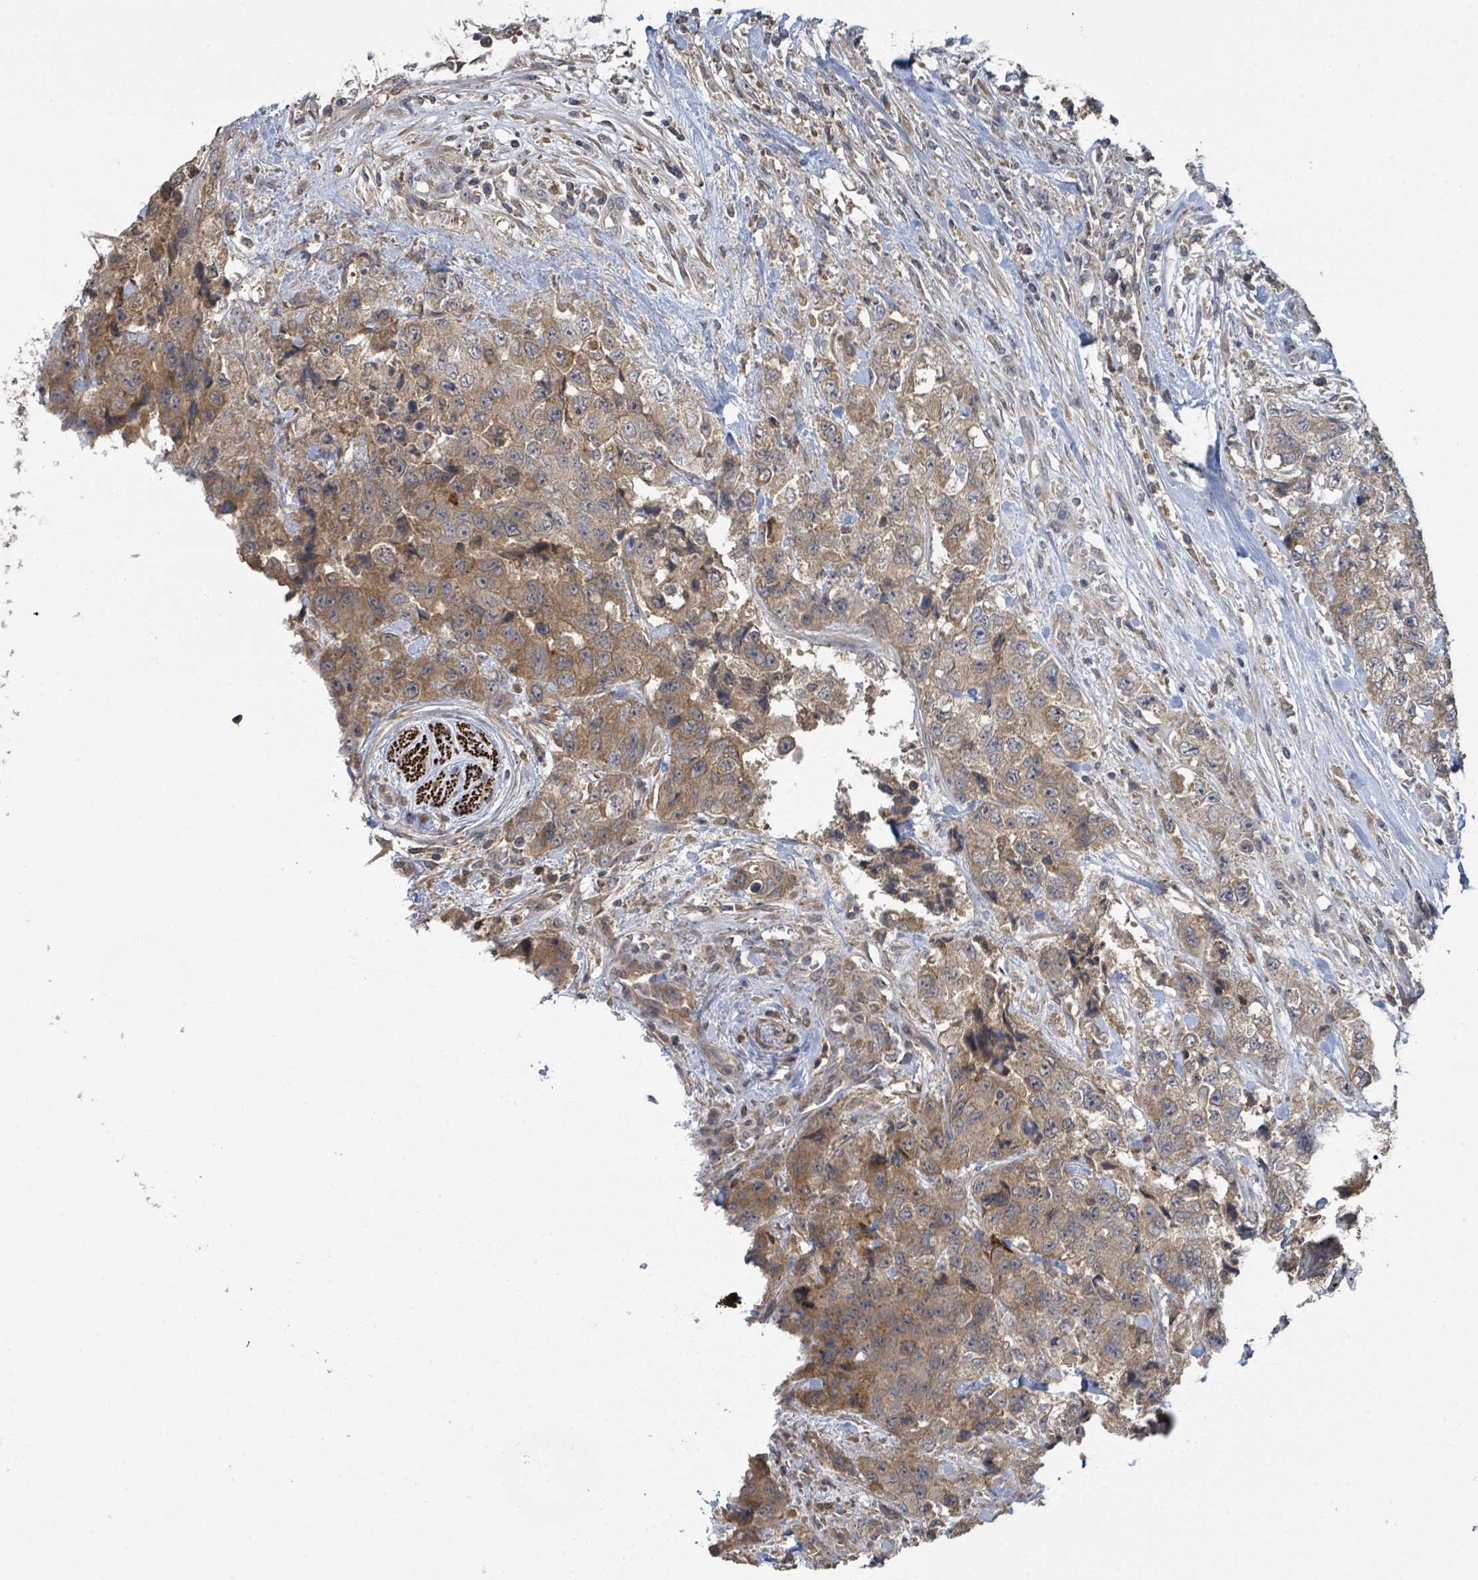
{"staining": {"intensity": "moderate", "quantity": ">75%", "location": "cytoplasmic/membranous"}, "tissue": "urothelial cancer", "cell_type": "Tumor cells", "image_type": "cancer", "snomed": [{"axis": "morphology", "description": "Urothelial carcinoma, High grade"}, {"axis": "topography", "description": "Urinary bladder"}], "caption": "Urothelial cancer stained with DAB (3,3'-diaminobenzidine) IHC shows medium levels of moderate cytoplasmic/membranous positivity in about >75% of tumor cells.", "gene": "CCDC121", "patient": {"sex": "female", "age": 78}}